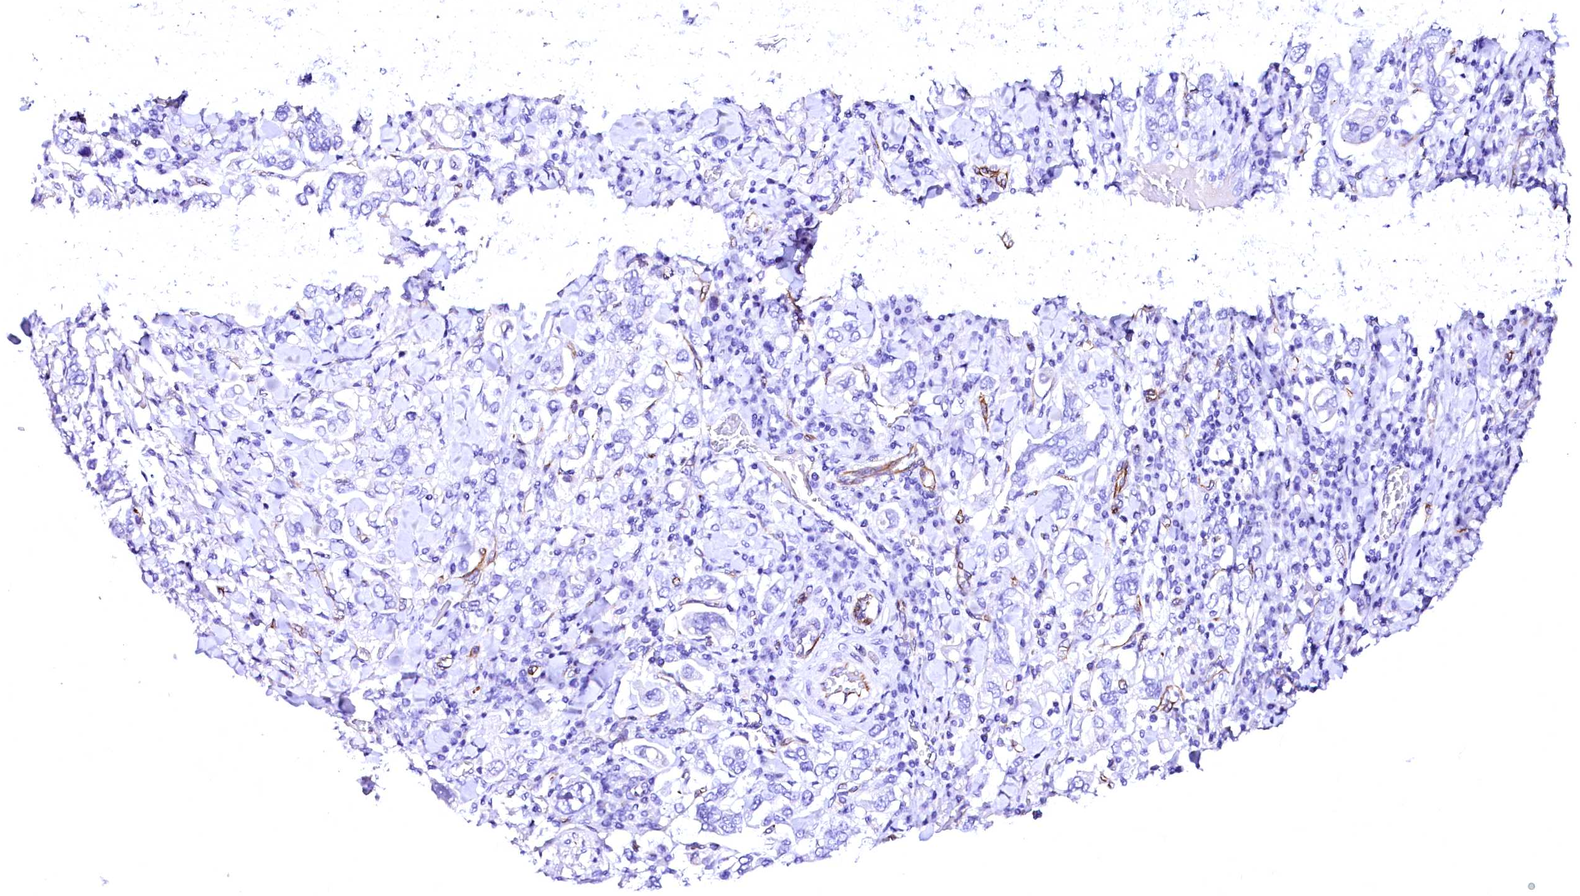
{"staining": {"intensity": "negative", "quantity": "none", "location": "none"}, "tissue": "stomach cancer", "cell_type": "Tumor cells", "image_type": "cancer", "snomed": [{"axis": "morphology", "description": "Adenocarcinoma, NOS"}, {"axis": "topography", "description": "Stomach, upper"}], "caption": "Human adenocarcinoma (stomach) stained for a protein using IHC demonstrates no positivity in tumor cells.", "gene": "SFR1", "patient": {"sex": "male", "age": 62}}